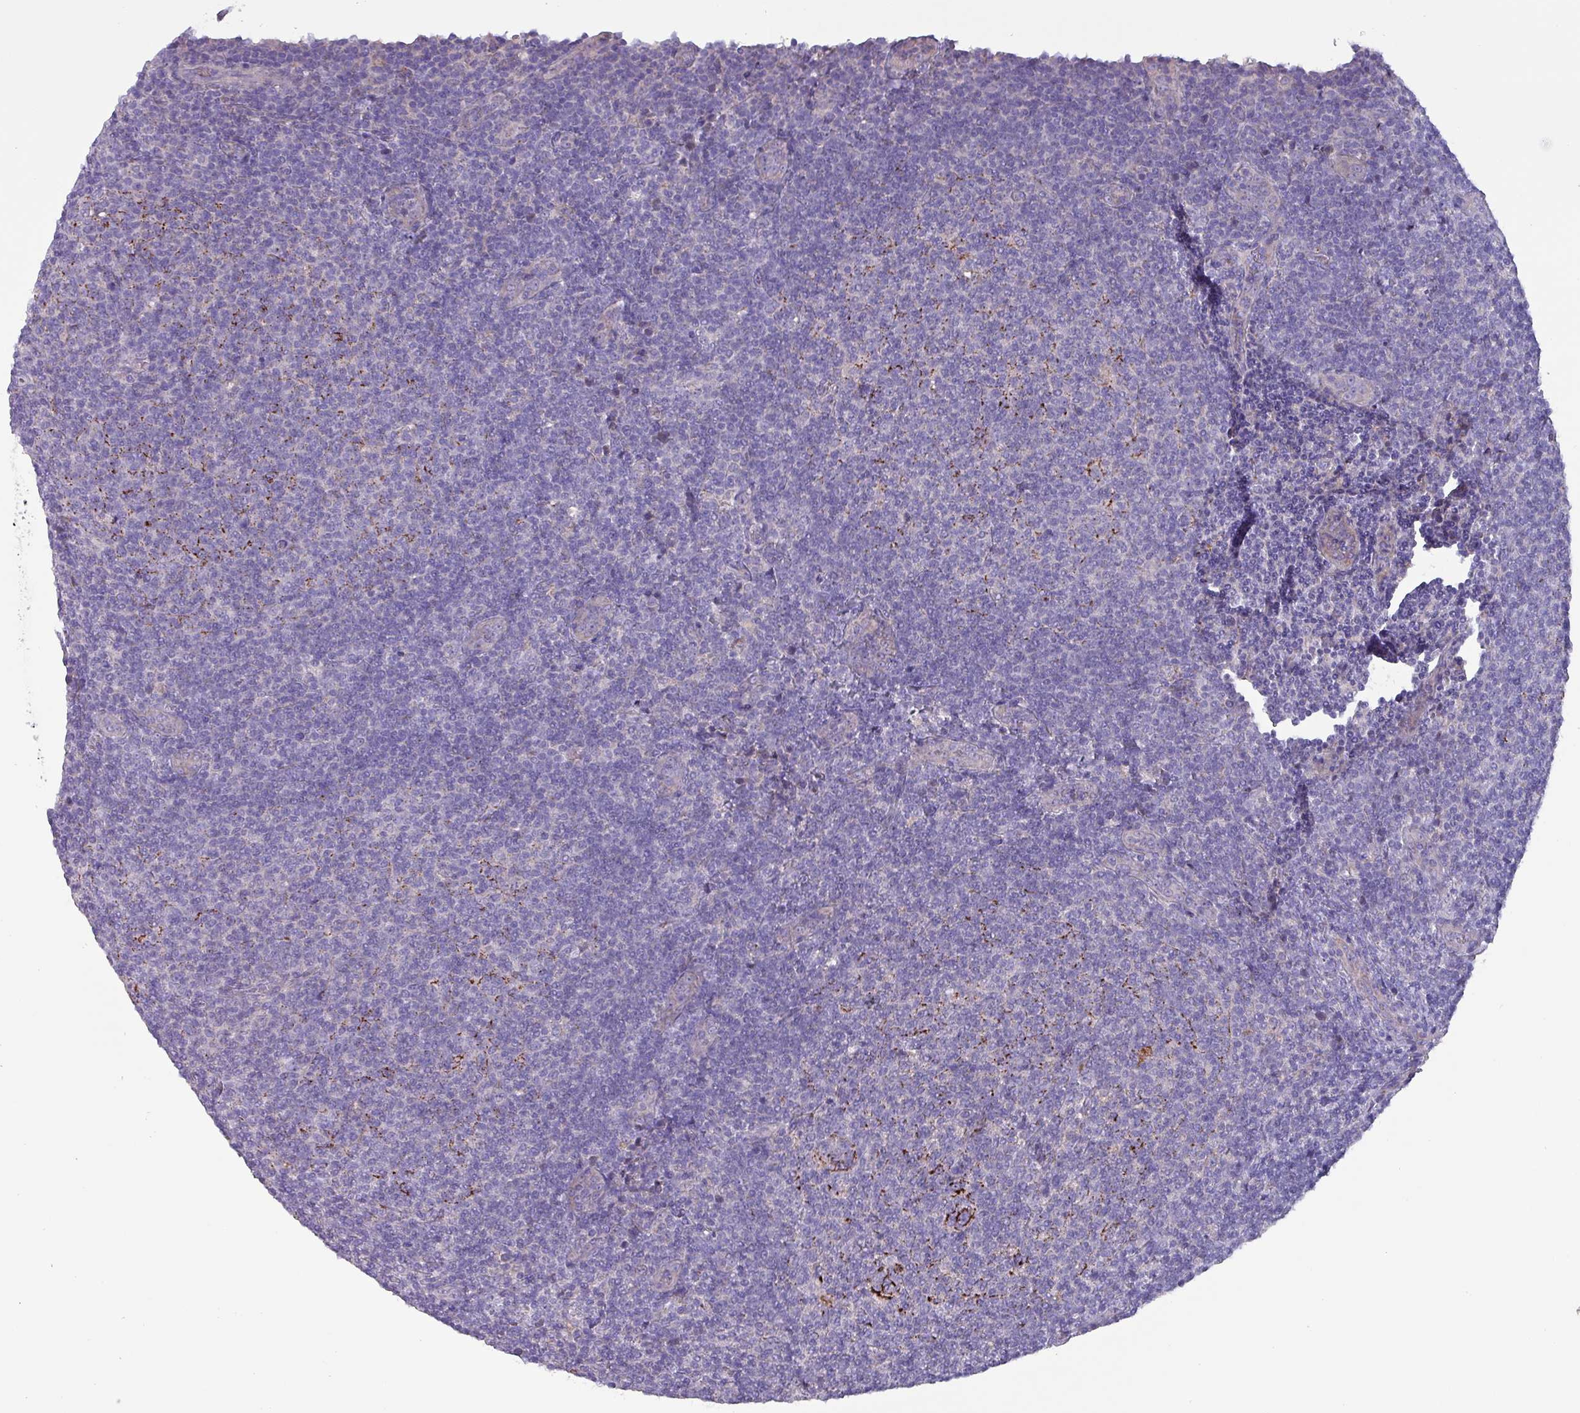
{"staining": {"intensity": "negative", "quantity": "none", "location": "none"}, "tissue": "lymphoma", "cell_type": "Tumor cells", "image_type": "cancer", "snomed": [{"axis": "morphology", "description": "Malignant lymphoma, non-Hodgkin's type, Low grade"}, {"axis": "topography", "description": "Lymph node"}], "caption": "IHC histopathology image of human low-grade malignant lymphoma, non-Hodgkin's type stained for a protein (brown), which shows no positivity in tumor cells.", "gene": "HSD3B7", "patient": {"sex": "male", "age": 66}}